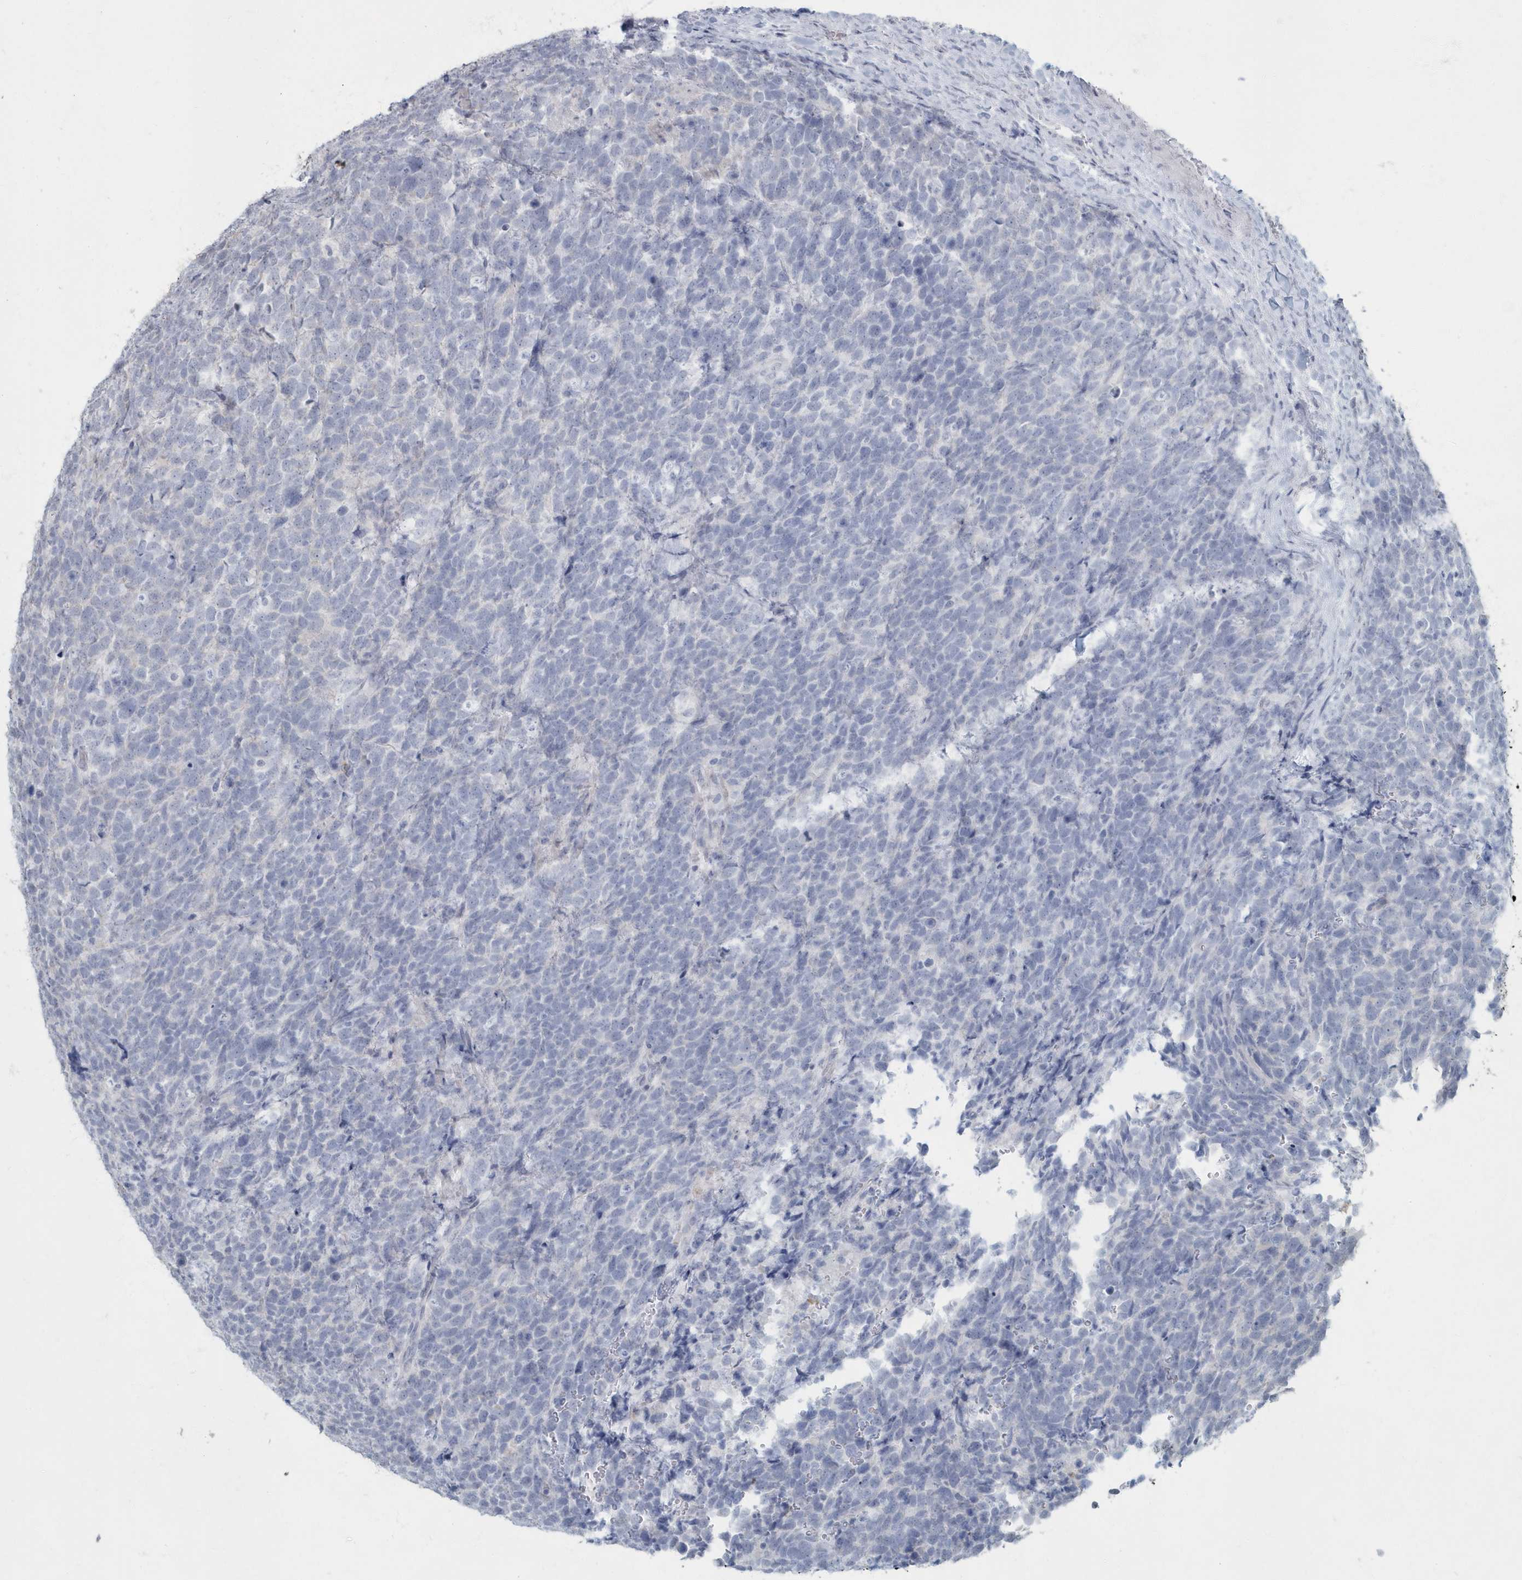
{"staining": {"intensity": "negative", "quantity": "none", "location": "none"}, "tissue": "urothelial cancer", "cell_type": "Tumor cells", "image_type": "cancer", "snomed": [{"axis": "morphology", "description": "Urothelial carcinoma, High grade"}, {"axis": "topography", "description": "Urinary bladder"}], "caption": "Immunohistochemical staining of human urothelial cancer reveals no significant positivity in tumor cells.", "gene": "MYOT", "patient": {"sex": "female", "age": 82}}